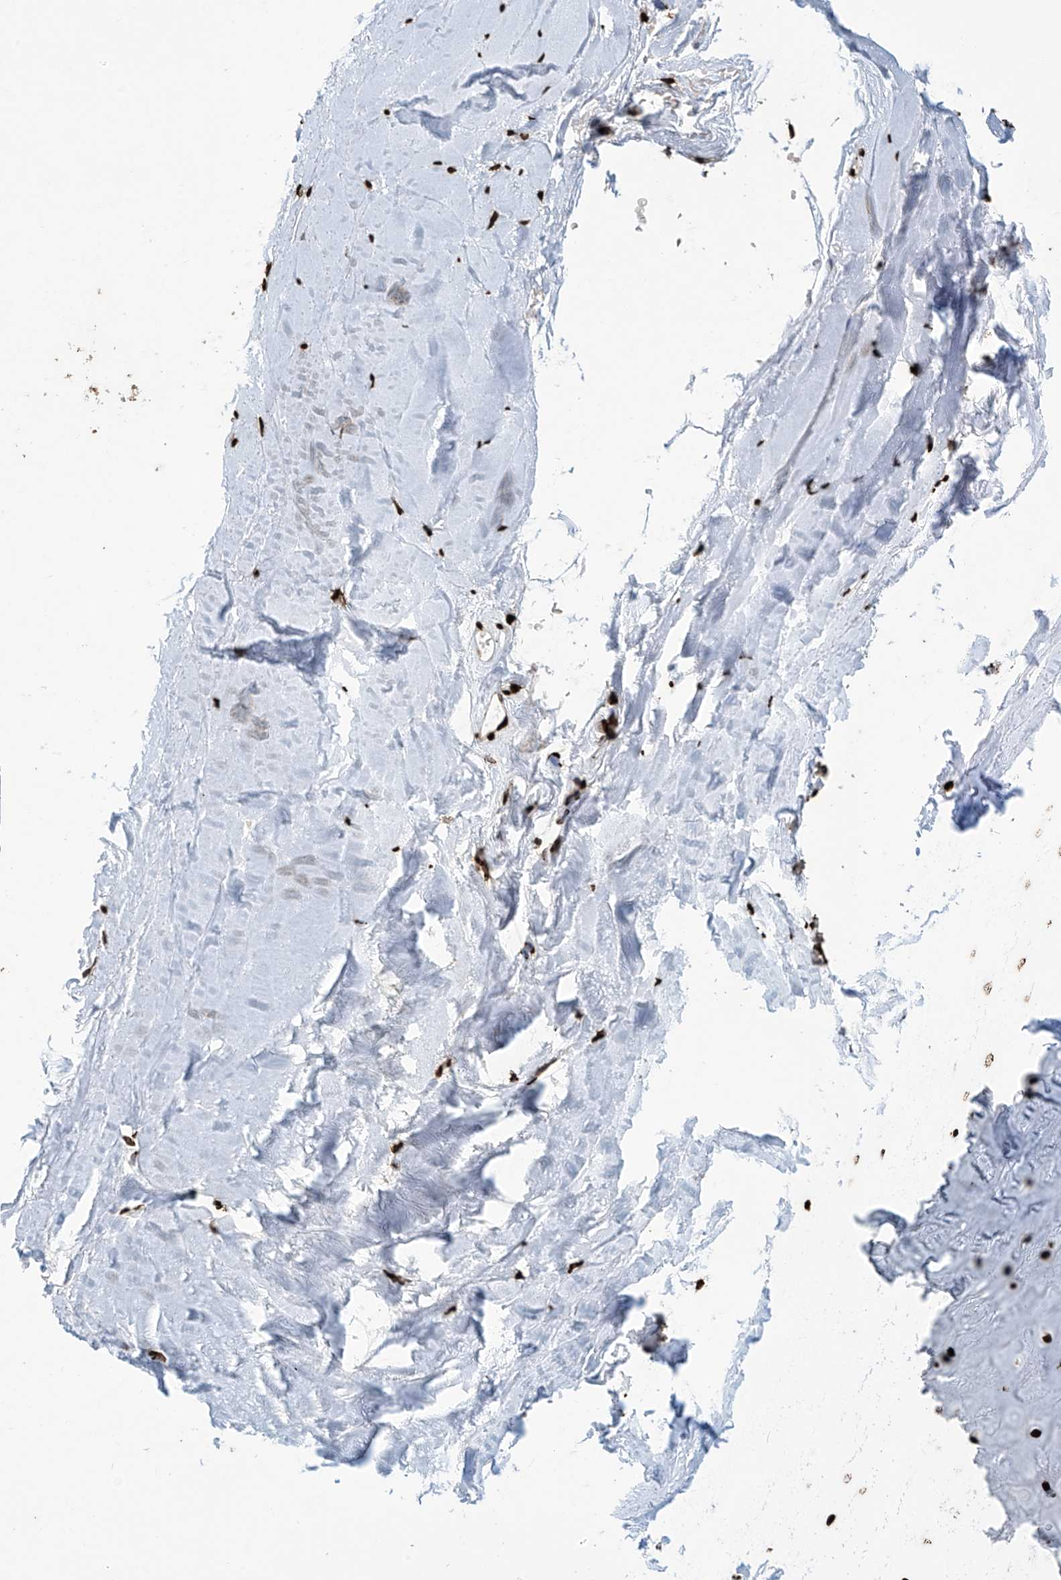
{"staining": {"intensity": "strong", "quantity": ">75%", "location": "nuclear"}, "tissue": "adipose tissue", "cell_type": "Adipocytes", "image_type": "normal", "snomed": [{"axis": "morphology", "description": "Normal tissue, NOS"}, {"axis": "morphology", "description": "Basal cell carcinoma"}, {"axis": "topography", "description": "Skin"}], "caption": "A micrograph showing strong nuclear expression in approximately >75% of adipocytes in unremarkable adipose tissue, as visualized by brown immunohistochemical staining.", "gene": "H3", "patient": {"sex": "female", "age": 89}}